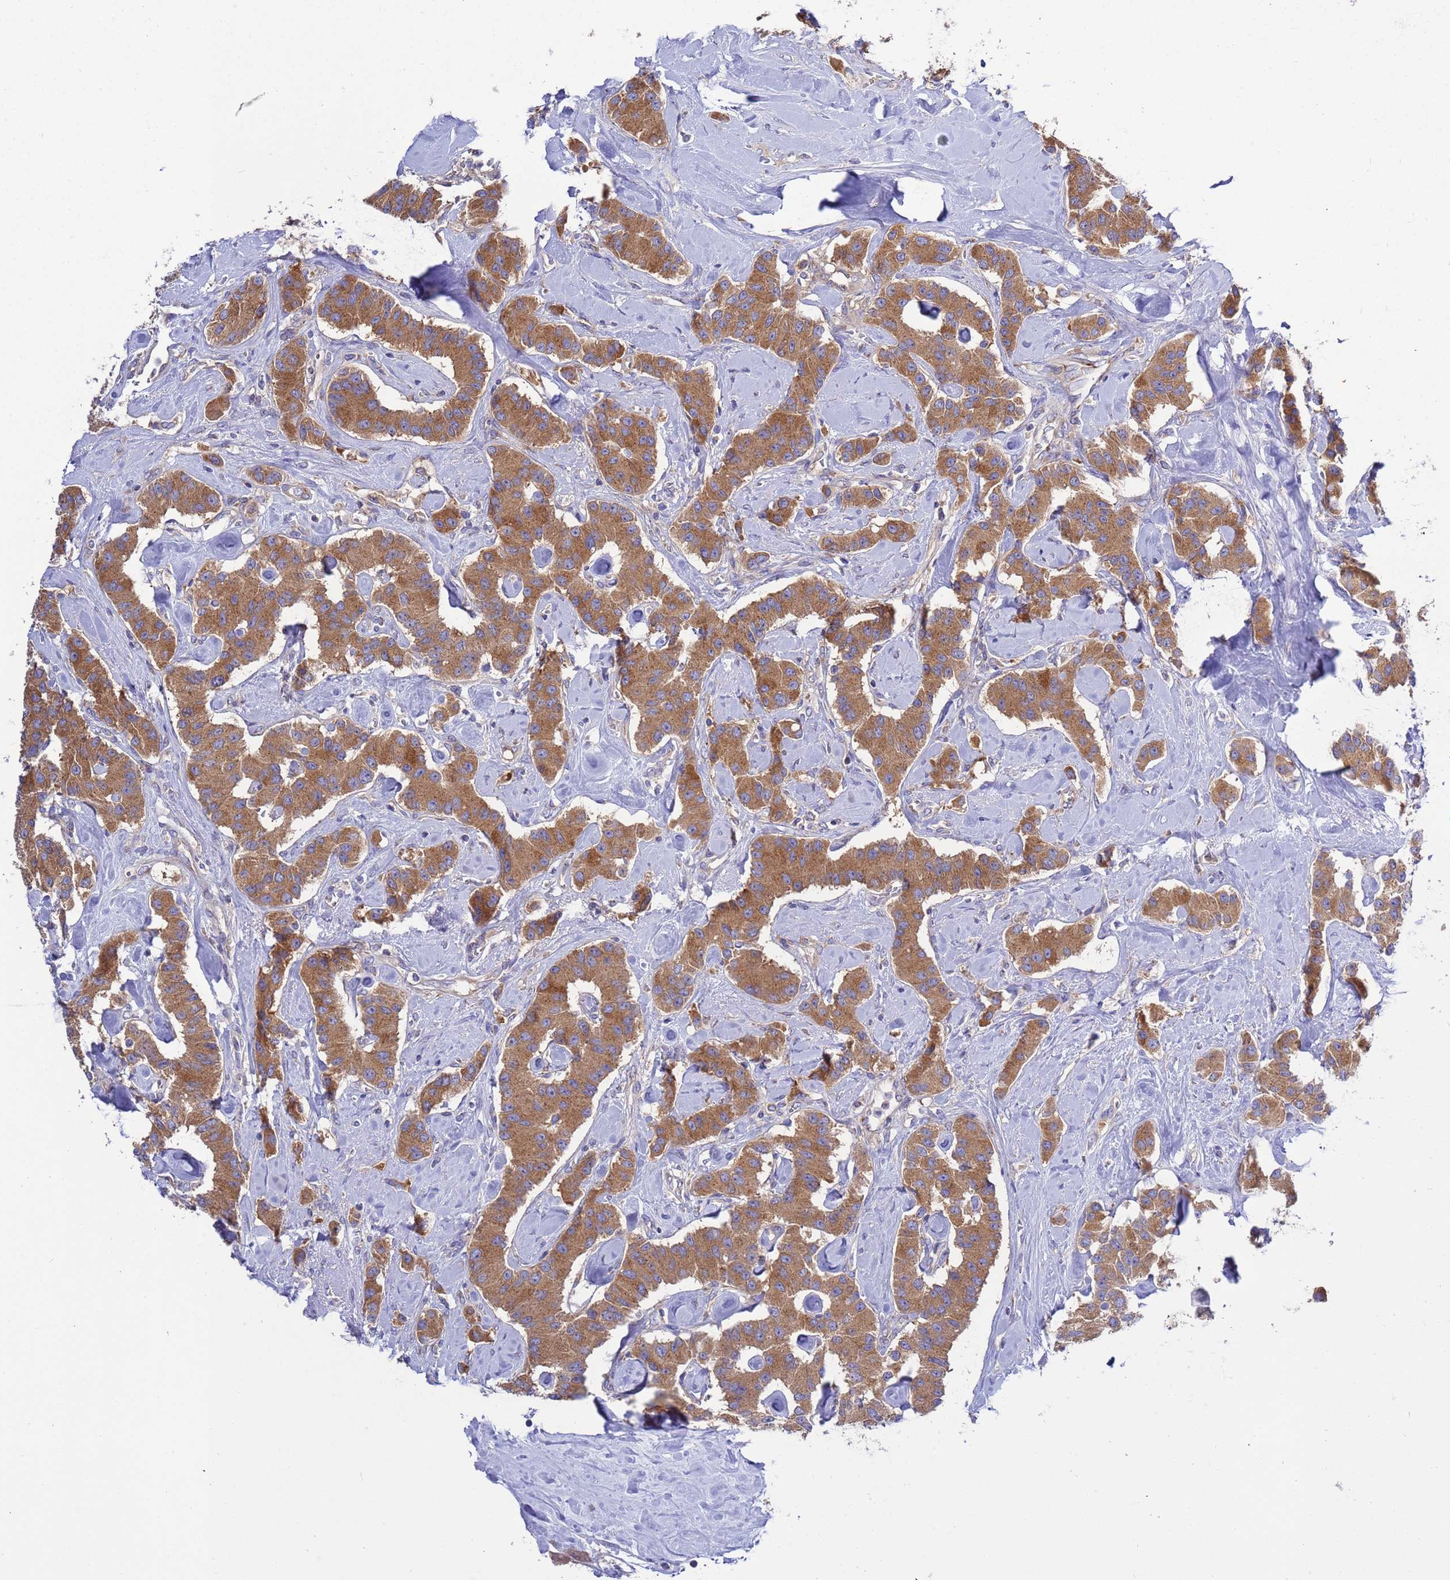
{"staining": {"intensity": "moderate", "quantity": ">75%", "location": "cytoplasmic/membranous"}, "tissue": "carcinoid", "cell_type": "Tumor cells", "image_type": "cancer", "snomed": [{"axis": "morphology", "description": "Carcinoid, malignant, NOS"}, {"axis": "topography", "description": "Pancreas"}], "caption": "A micrograph of malignant carcinoid stained for a protein demonstrates moderate cytoplasmic/membranous brown staining in tumor cells.", "gene": "ANAPC1", "patient": {"sex": "male", "age": 41}}